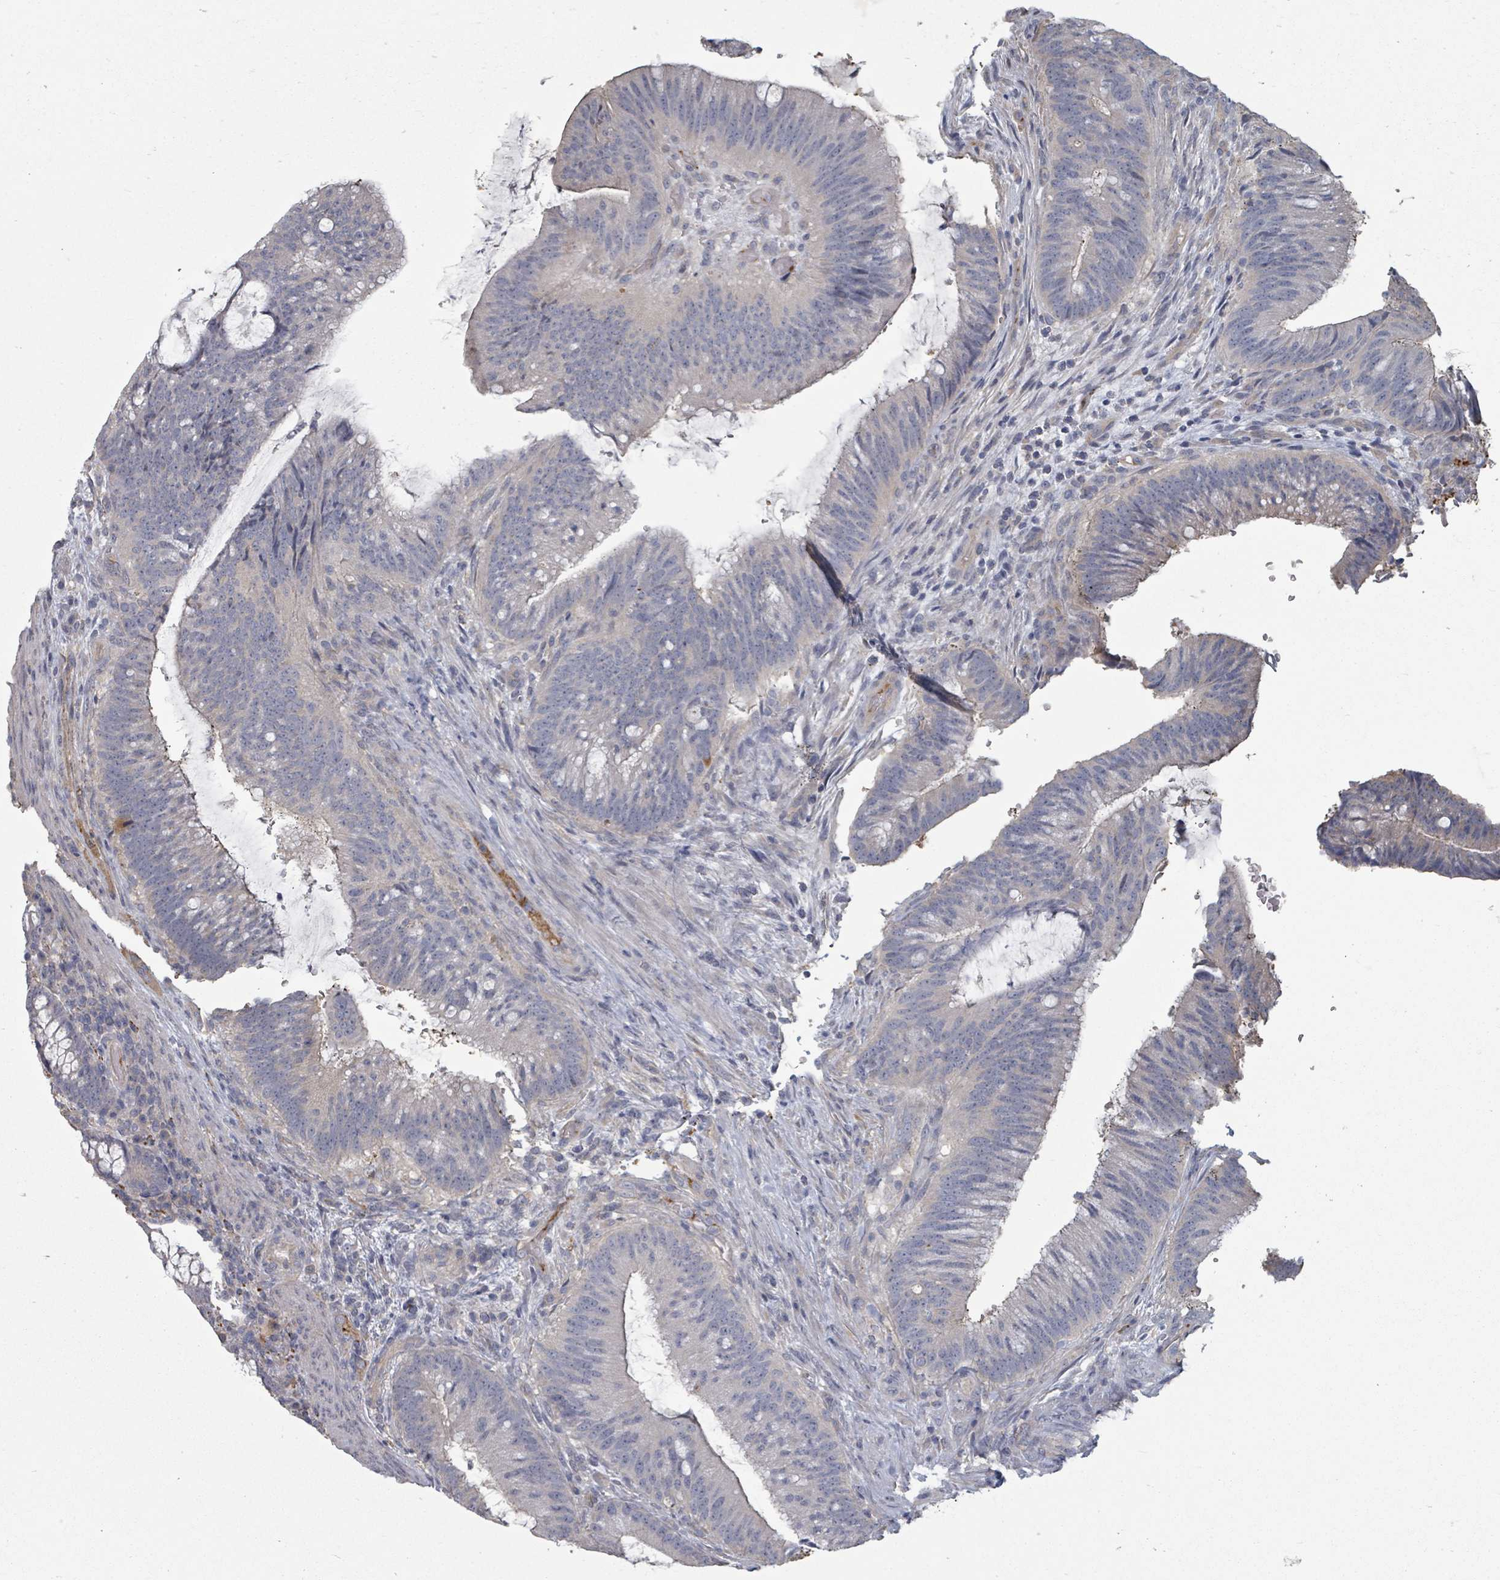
{"staining": {"intensity": "negative", "quantity": "none", "location": "none"}, "tissue": "colorectal cancer", "cell_type": "Tumor cells", "image_type": "cancer", "snomed": [{"axis": "morphology", "description": "Adenocarcinoma, NOS"}, {"axis": "topography", "description": "Colon"}], "caption": "An immunohistochemistry image of colorectal cancer is shown. There is no staining in tumor cells of colorectal cancer.", "gene": "PLAUR", "patient": {"sex": "female", "age": 43}}